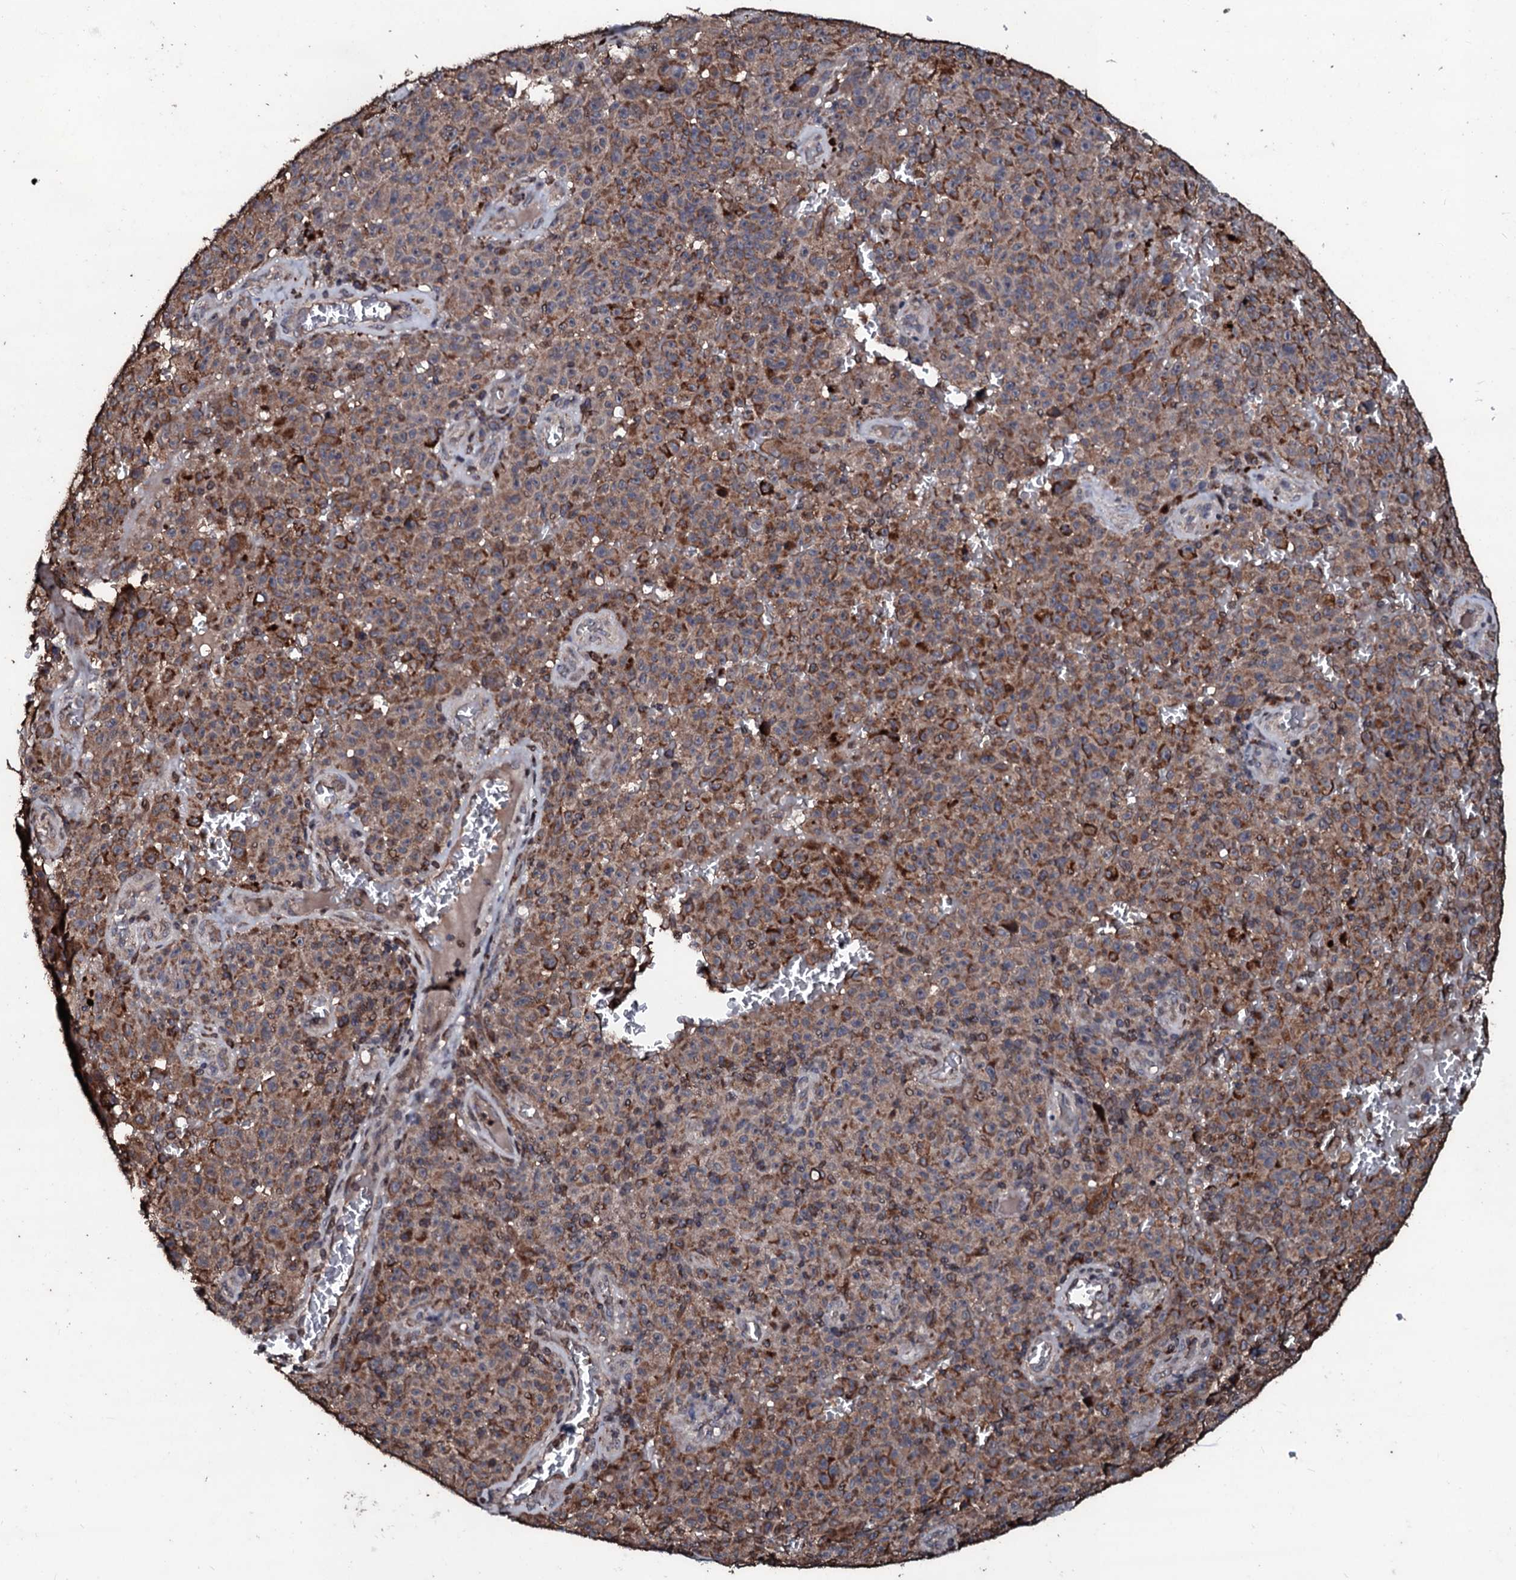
{"staining": {"intensity": "moderate", "quantity": ">75%", "location": "cytoplasmic/membranous"}, "tissue": "melanoma", "cell_type": "Tumor cells", "image_type": "cancer", "snomed": [{"axis": "morphology", "description": "Malignant melanoma, NOS"}, {"axis": "topography", "description": "Skin"}], "caption": "A high-resolution photomicrograph shows immunohistochemistry (IHC) staining of malignant melanoma, which reveals moderate cytoplasmic/membranous staining in approximately >75% of tumor cells. The protein is stained brown, and the nuclei are stained in blue (DAB (3,3'-diaminobenzidine) IHC with brightfield microscopy, high magnification).", "gene": "SDHAF2", "patient": {"sex": "female", "age": 82}}